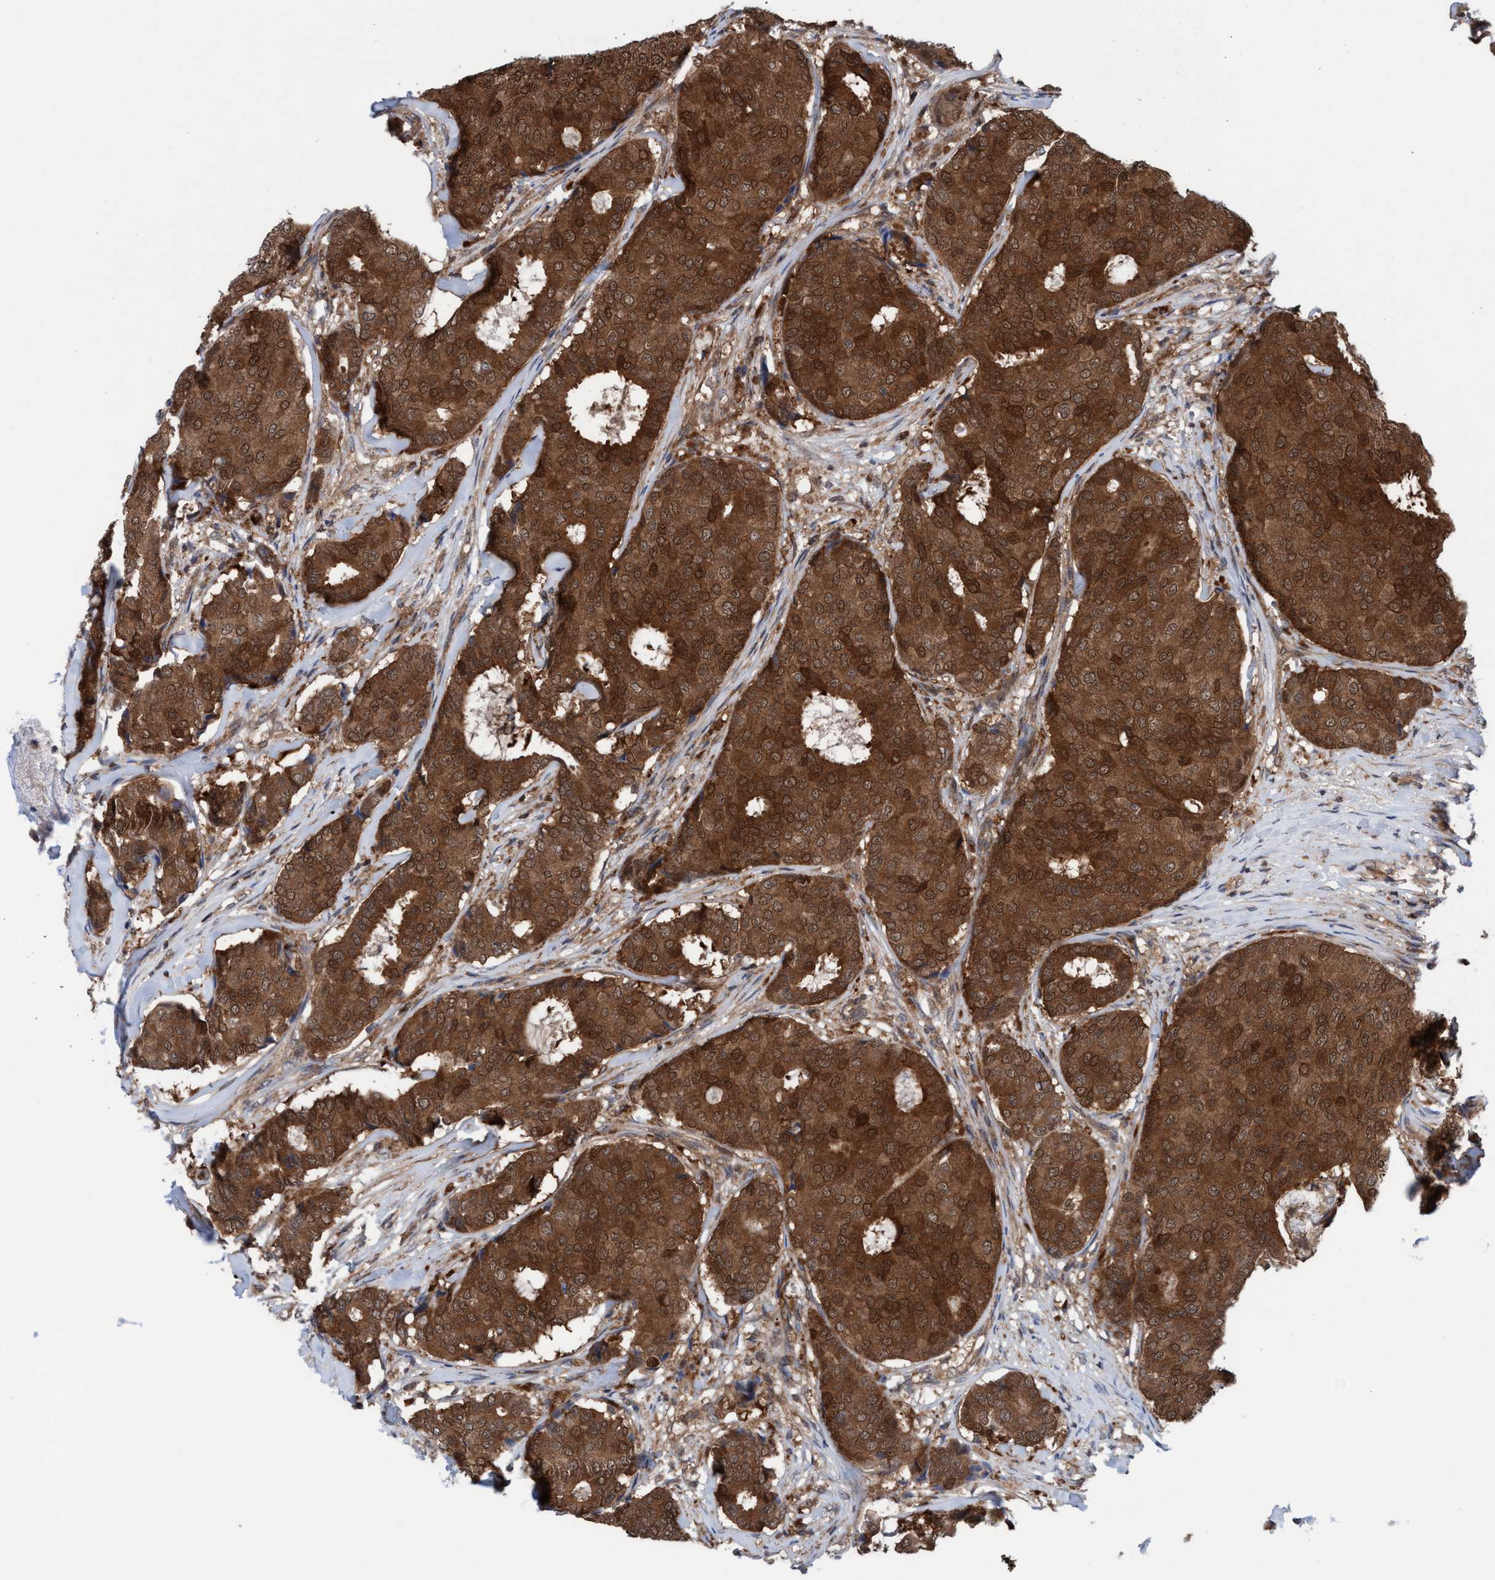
{"staining": {"intensity": "strong", "quantity": ">75%", "location": "cytoplasmic/membranous,nuclear"}, "tissue": "breast cancer", "cell_type": "Tumor cells", "image_type": "cancer", "snomed": [{"axis": "morphology", "description": "Duct carcinoma"}, {"axis": "topography", "description": "Breast"}], "caption": "Protein staining of breast cancer tissue shows strong cytoplasmic/membranous and nuclear positivity in about >75% of tumor cells.", "gene": "GLOD4", "patient": {"sex": "female", "age": 75}}